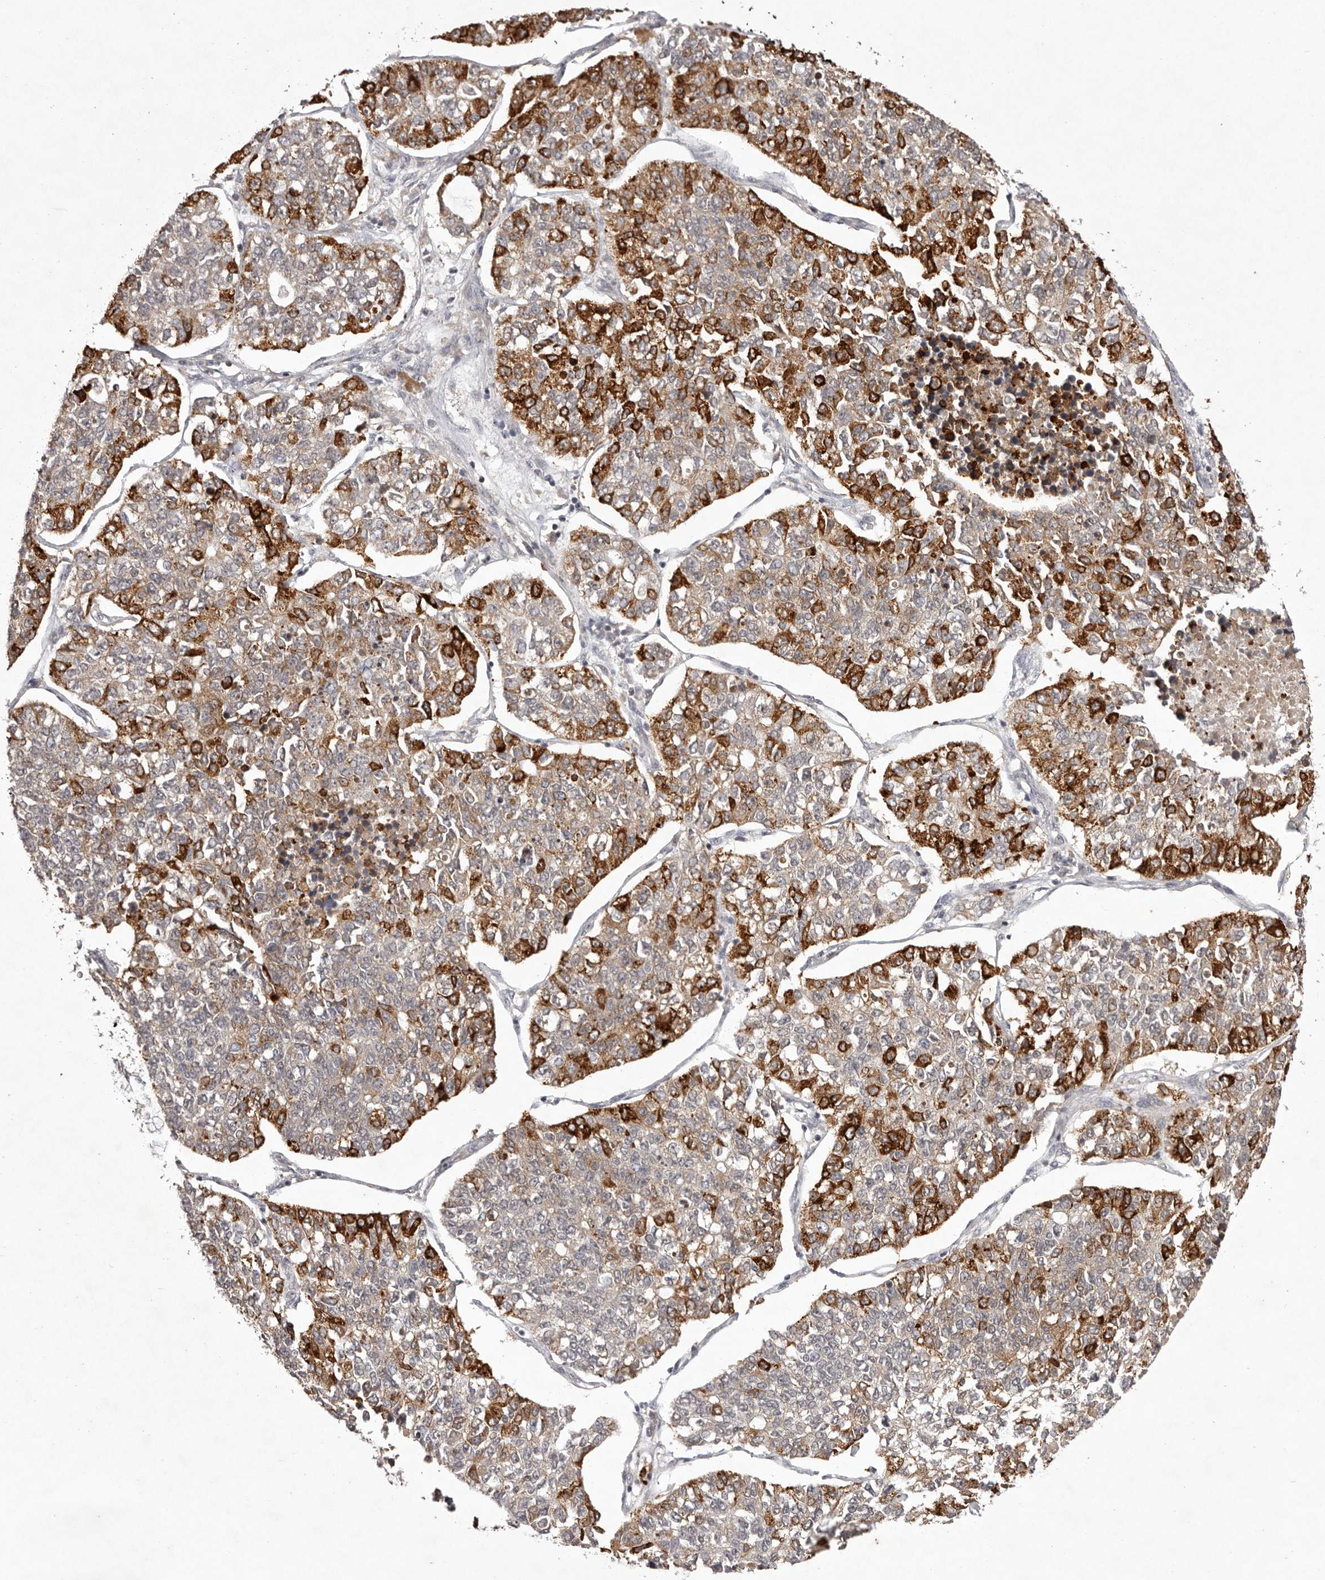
{"staining": {"intensity": "strong", "quantity": "25%-75%", "location": "cytoplasmic/membranous"}, "tissue": "lung cancer", "cell_type": "Tumor cells", "image_type": "cancer", "snomed": [{"axis": "morphology", "description": "Adenocarcinoma, NOS"}, {"axis": "topography", "description": "Lung"}], "caption": "Immunohistochemical staining of human lung cancer (adenocarcinoma) demonstrates strong cytoplasmic/membranous protein positivity in approximately 25%-75% of tumor cells. The protein of interest is stained brown, and the nuclei are stained in blue (DAB IHC with brightfield microscopy, high magnification).", "gene": "BUD31", "patient": {"sex": "male", "age": 49}}